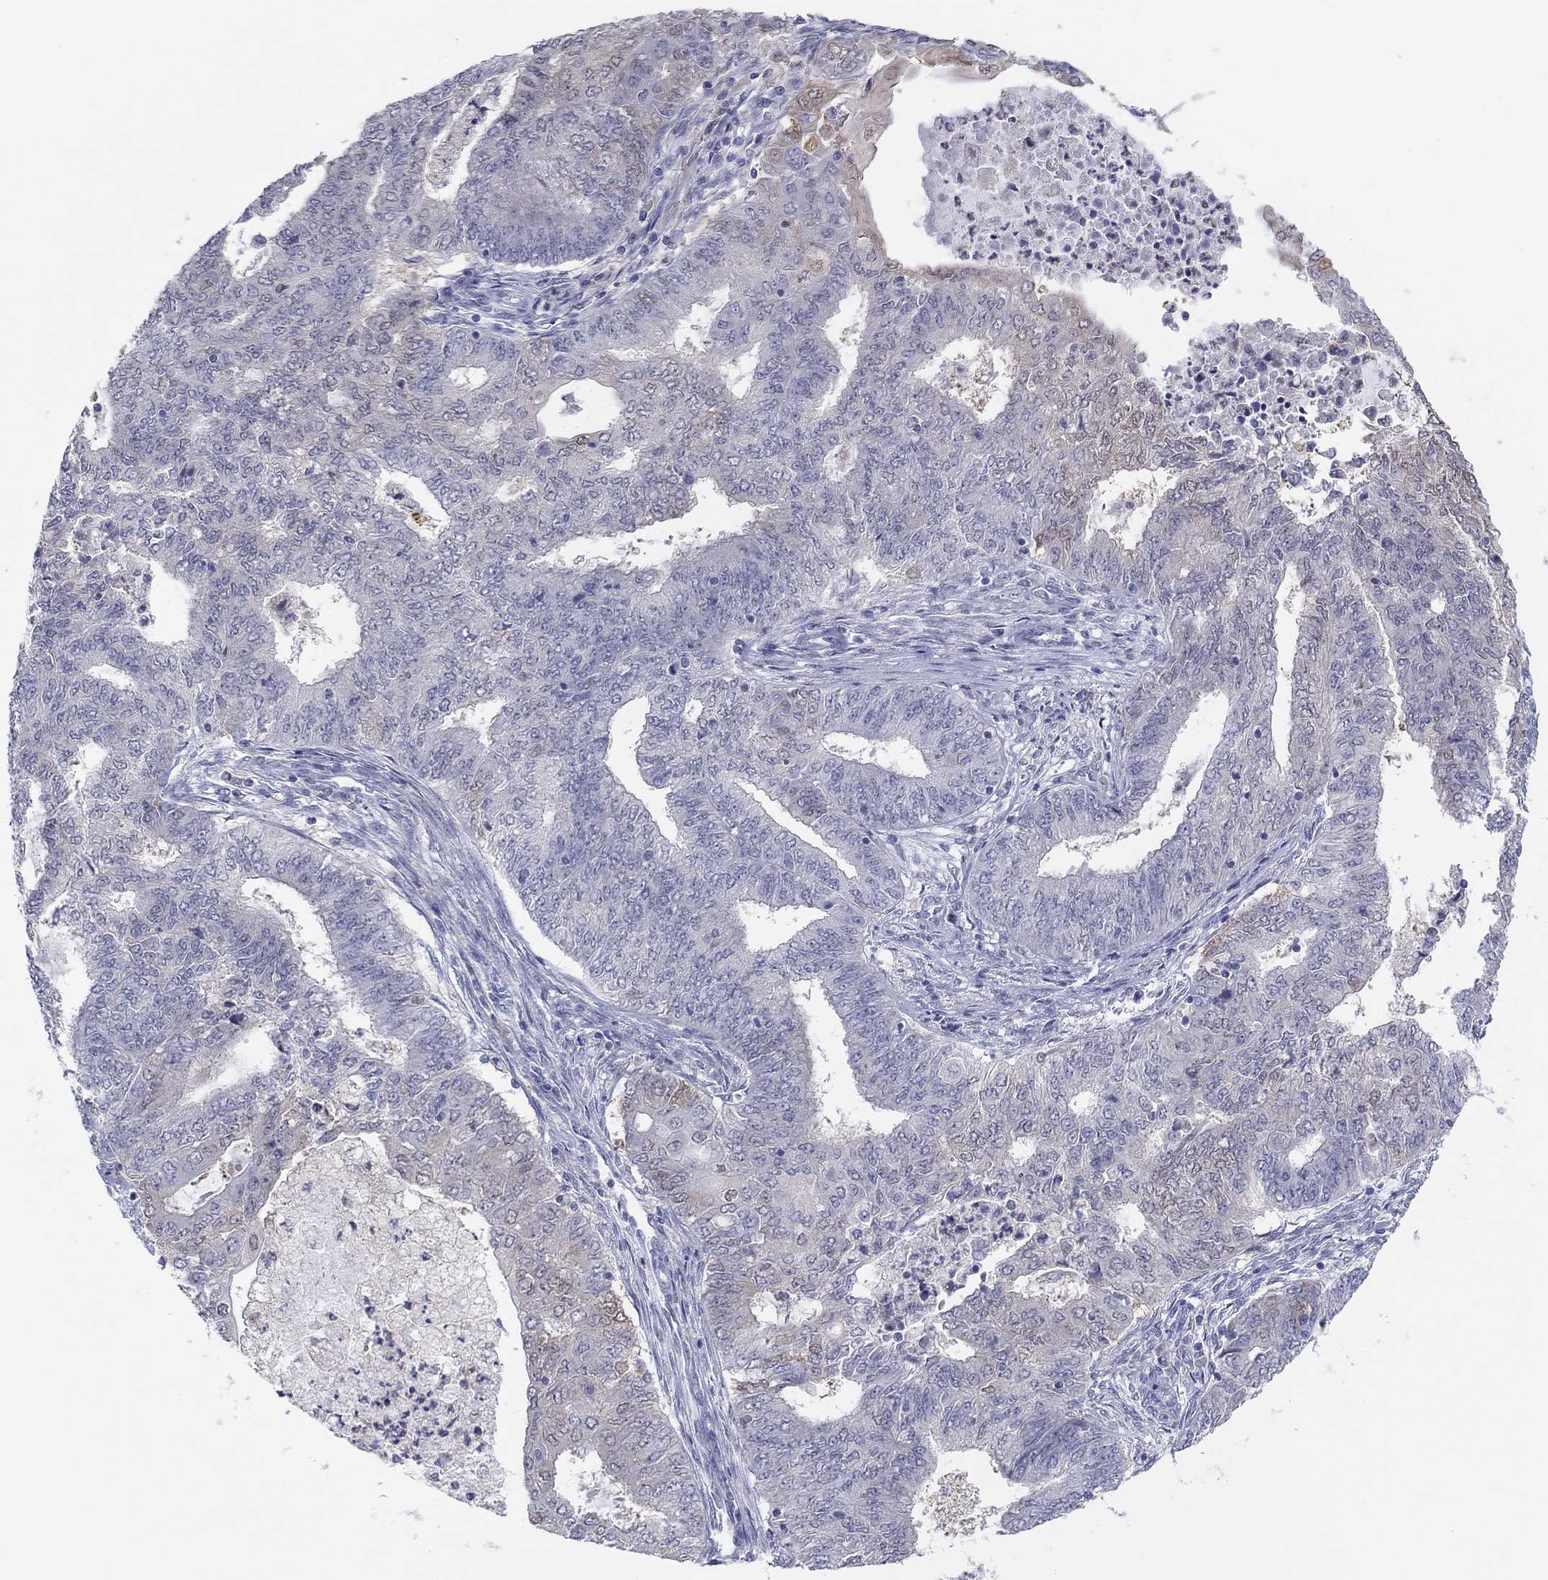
{"staining": {"intensity": "weak", "quantity": "<25%", "location": "cytoplasmic/membranous"}, "tissue": "endometrial cancer", "cell_type": "Tumor cells", "image_type": "cancer", "snomed": [{"axis": "morphology", "description": "Adenocarcinoma, NOS"}, {"axis": "topography", "description": "Endometrium"}], "caption": "Adenocarcinoma (endometrial) was stained to show a protein in brown. There is no significant expression in tumor cells.", "gene": "PDXK", "patient": {"sex": "female", "age": 62}}